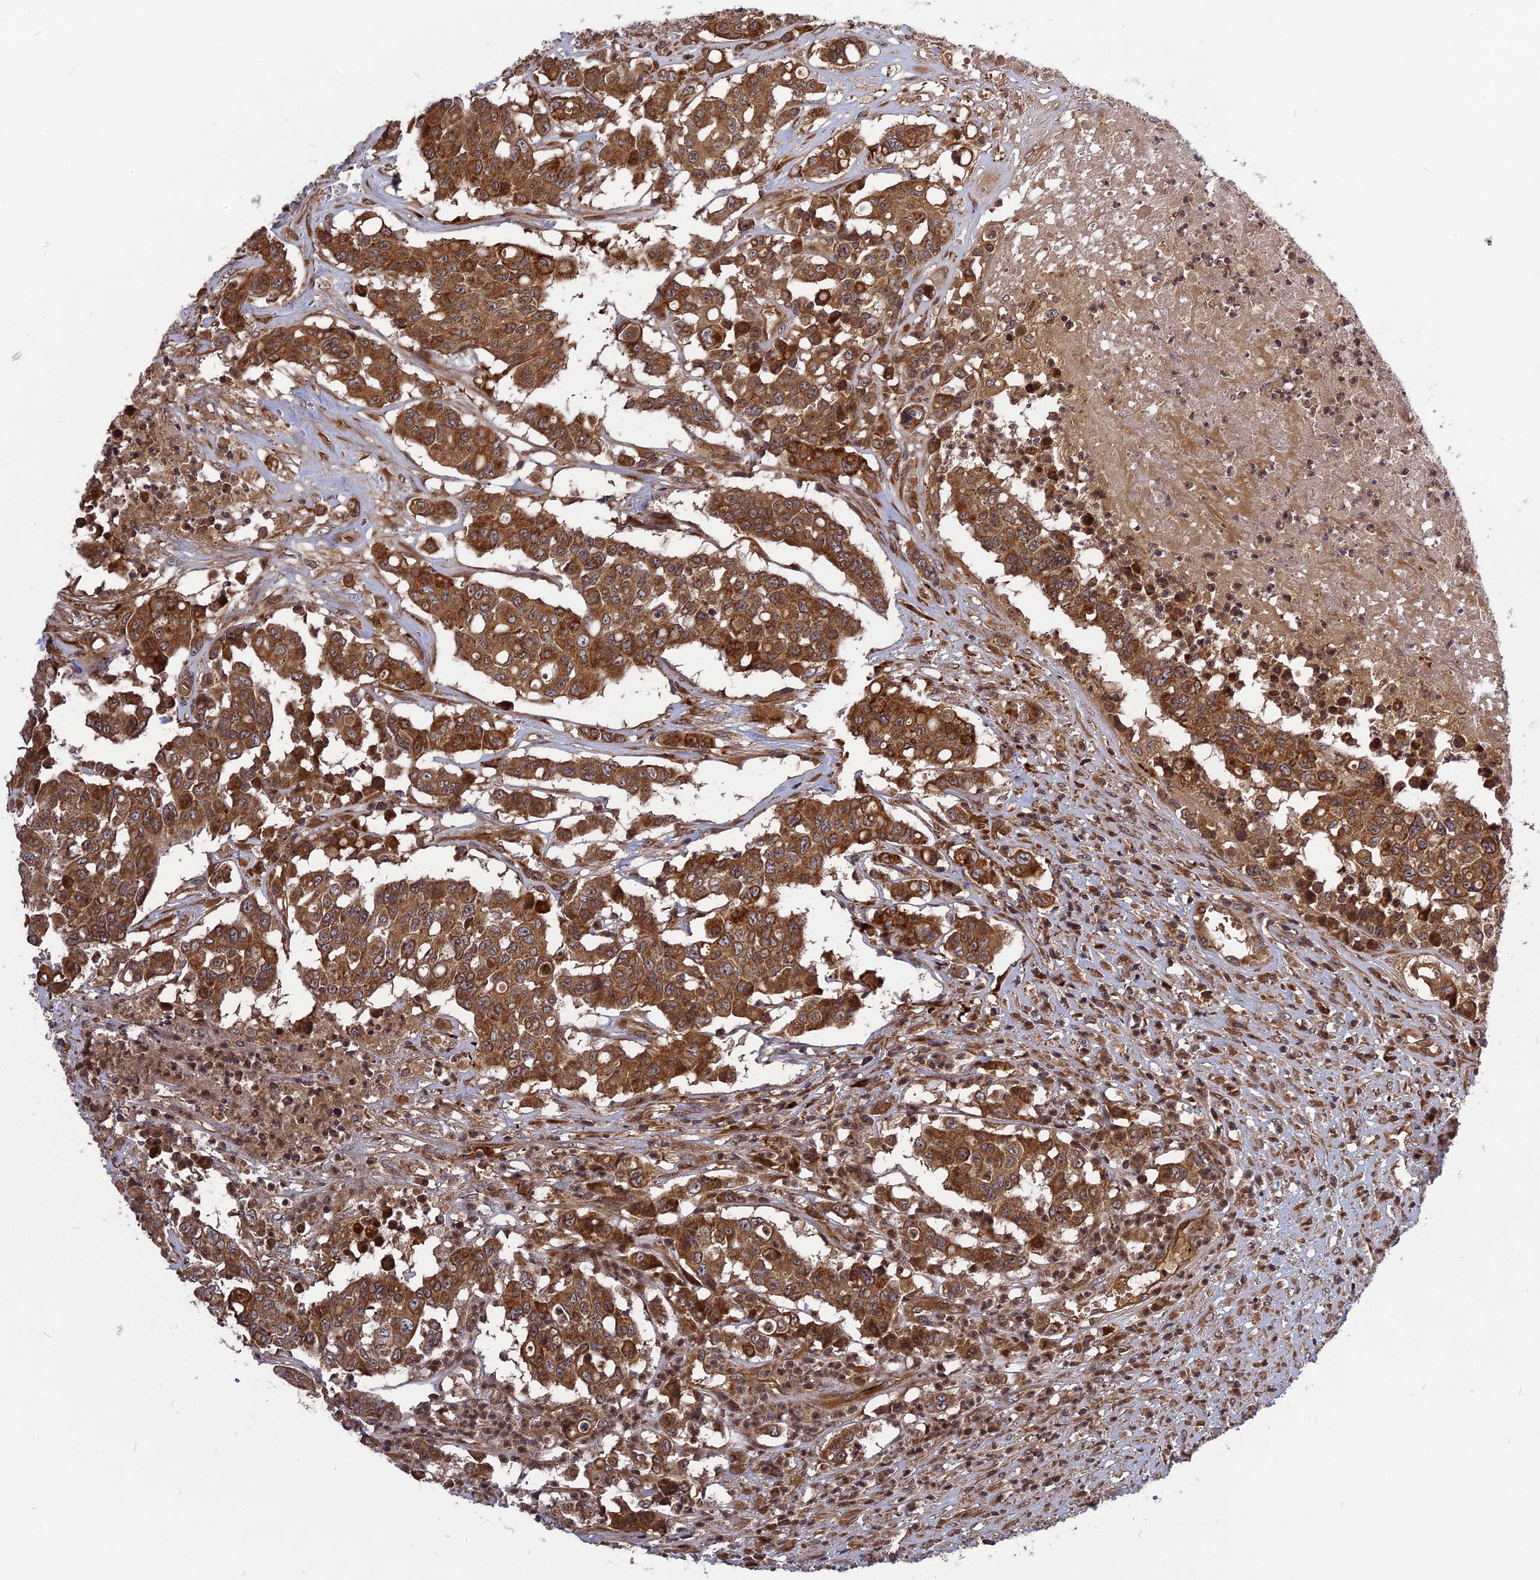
{"staining": {"intensity": "moderate", "quantity": ">75%", "location": "cytoplasmic/membranous"}, "tissue": "colorectal cancer", "cell_type": "Tumor cells", "image_type": "cancer", "snomed": [{"axis": "morphology", "description": "Adenocarcinoma, NOS"}, {"axis": "topography", "description": "Colon"}], "caption": "Tumor cells demonstrate medium levels of moderate cytoplasmic/membranous staining in about >75% of cells in human colorectal cancer (adenocarcinoma).", "gene": "TMUB2", "patient": {"sex": "male", "age": 51}}